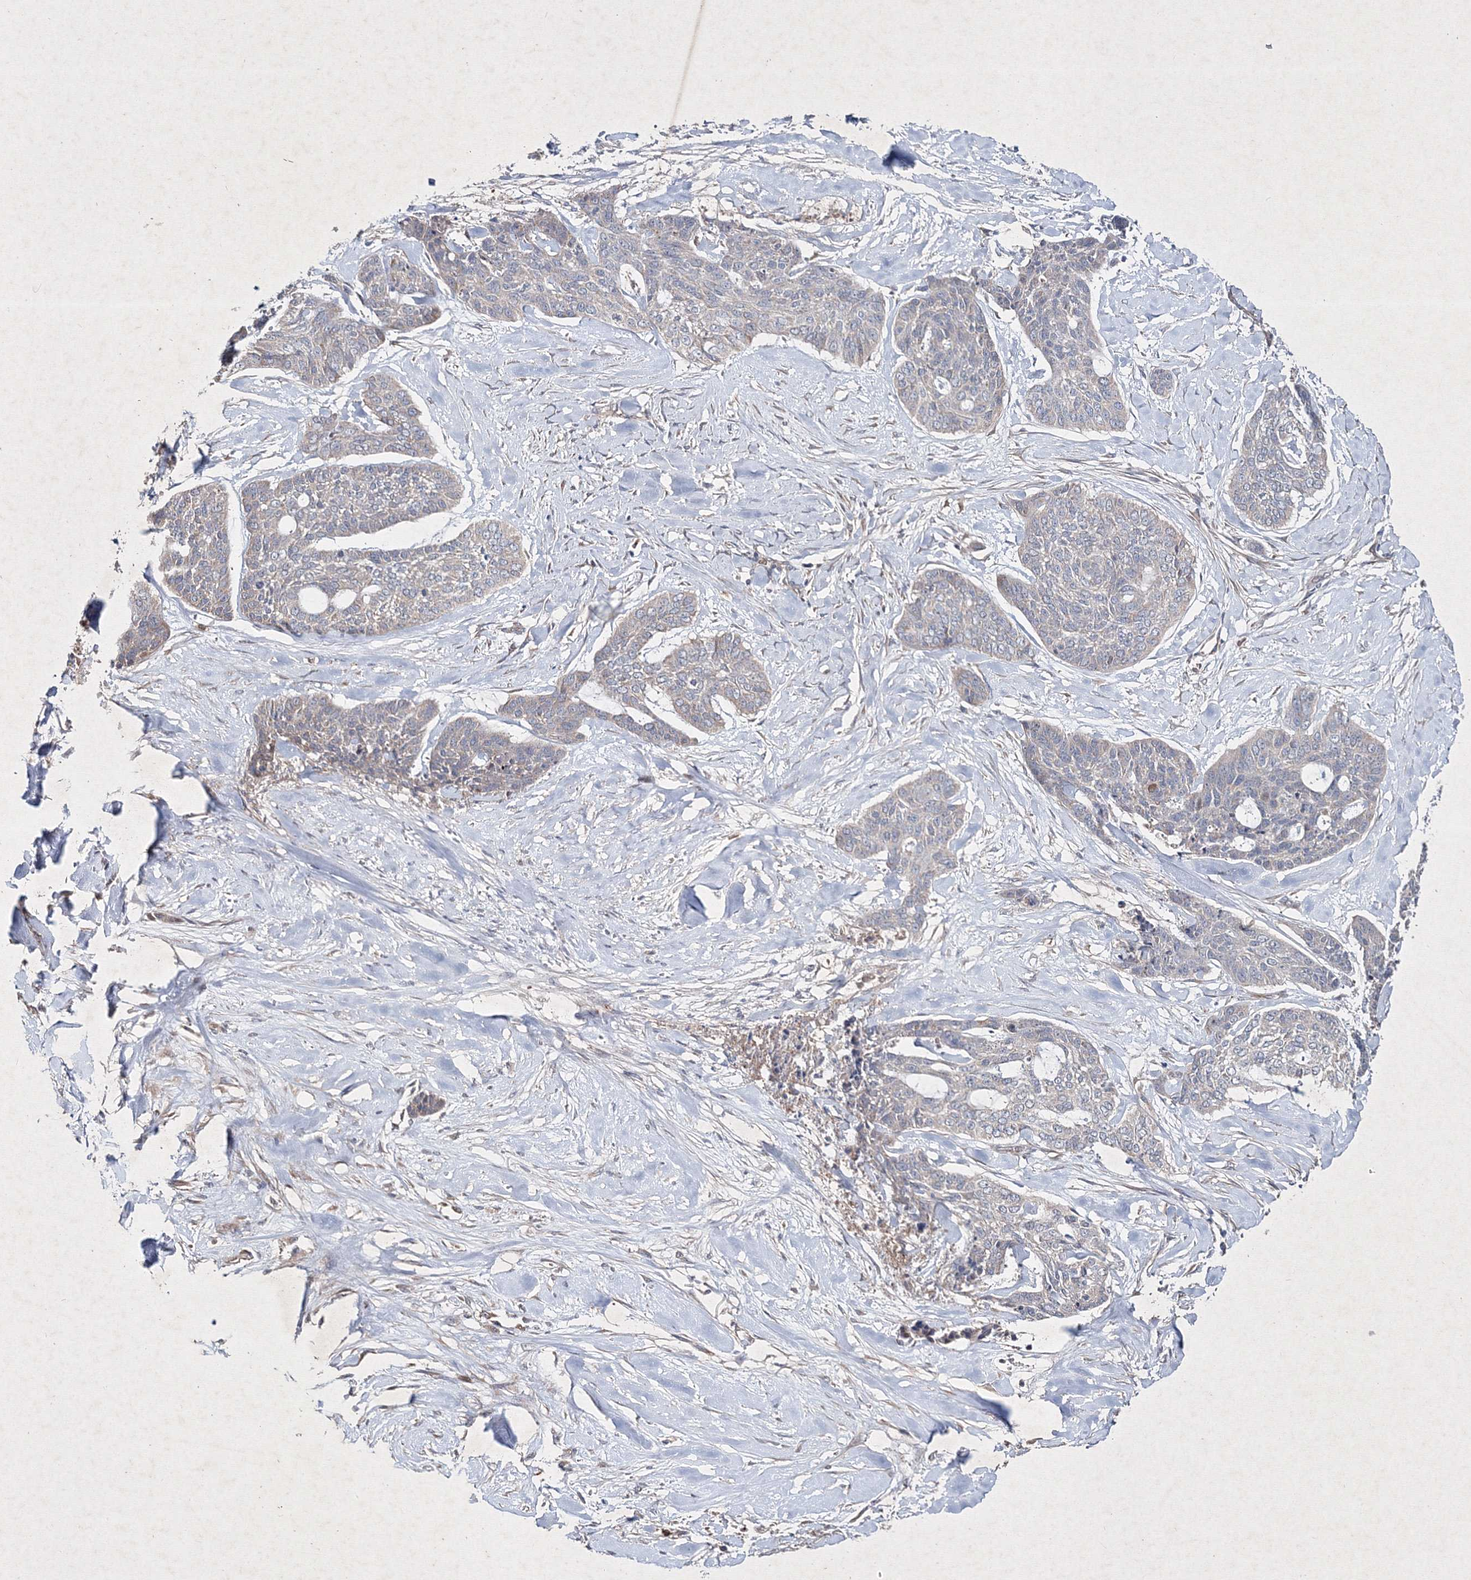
{"staining": {"intensity": "weak", "quantity": ">75%", "location": "cytoplasmic/membranous"}, "tissue": "skin cancer", "cell_type": "Tumor cells", "image_type": "cancer", "snomed": [{"axis": "morphology", "description": "Basal cell carcinoma"}, {"axis": "topography", "description": "Skin"}], "caption": "Tumor cells exhibit low levels of weak cytoplasmic/membranous staining in approximately >75% of cells in skin cancer. The staining was performed using DAB to visualize the protein expression in brown, while the nuclei were stained in blue with hematoxylin (Magnification: 20x).", "gene": "GFM1", "patient": {"sex": "female", "age": 64}}